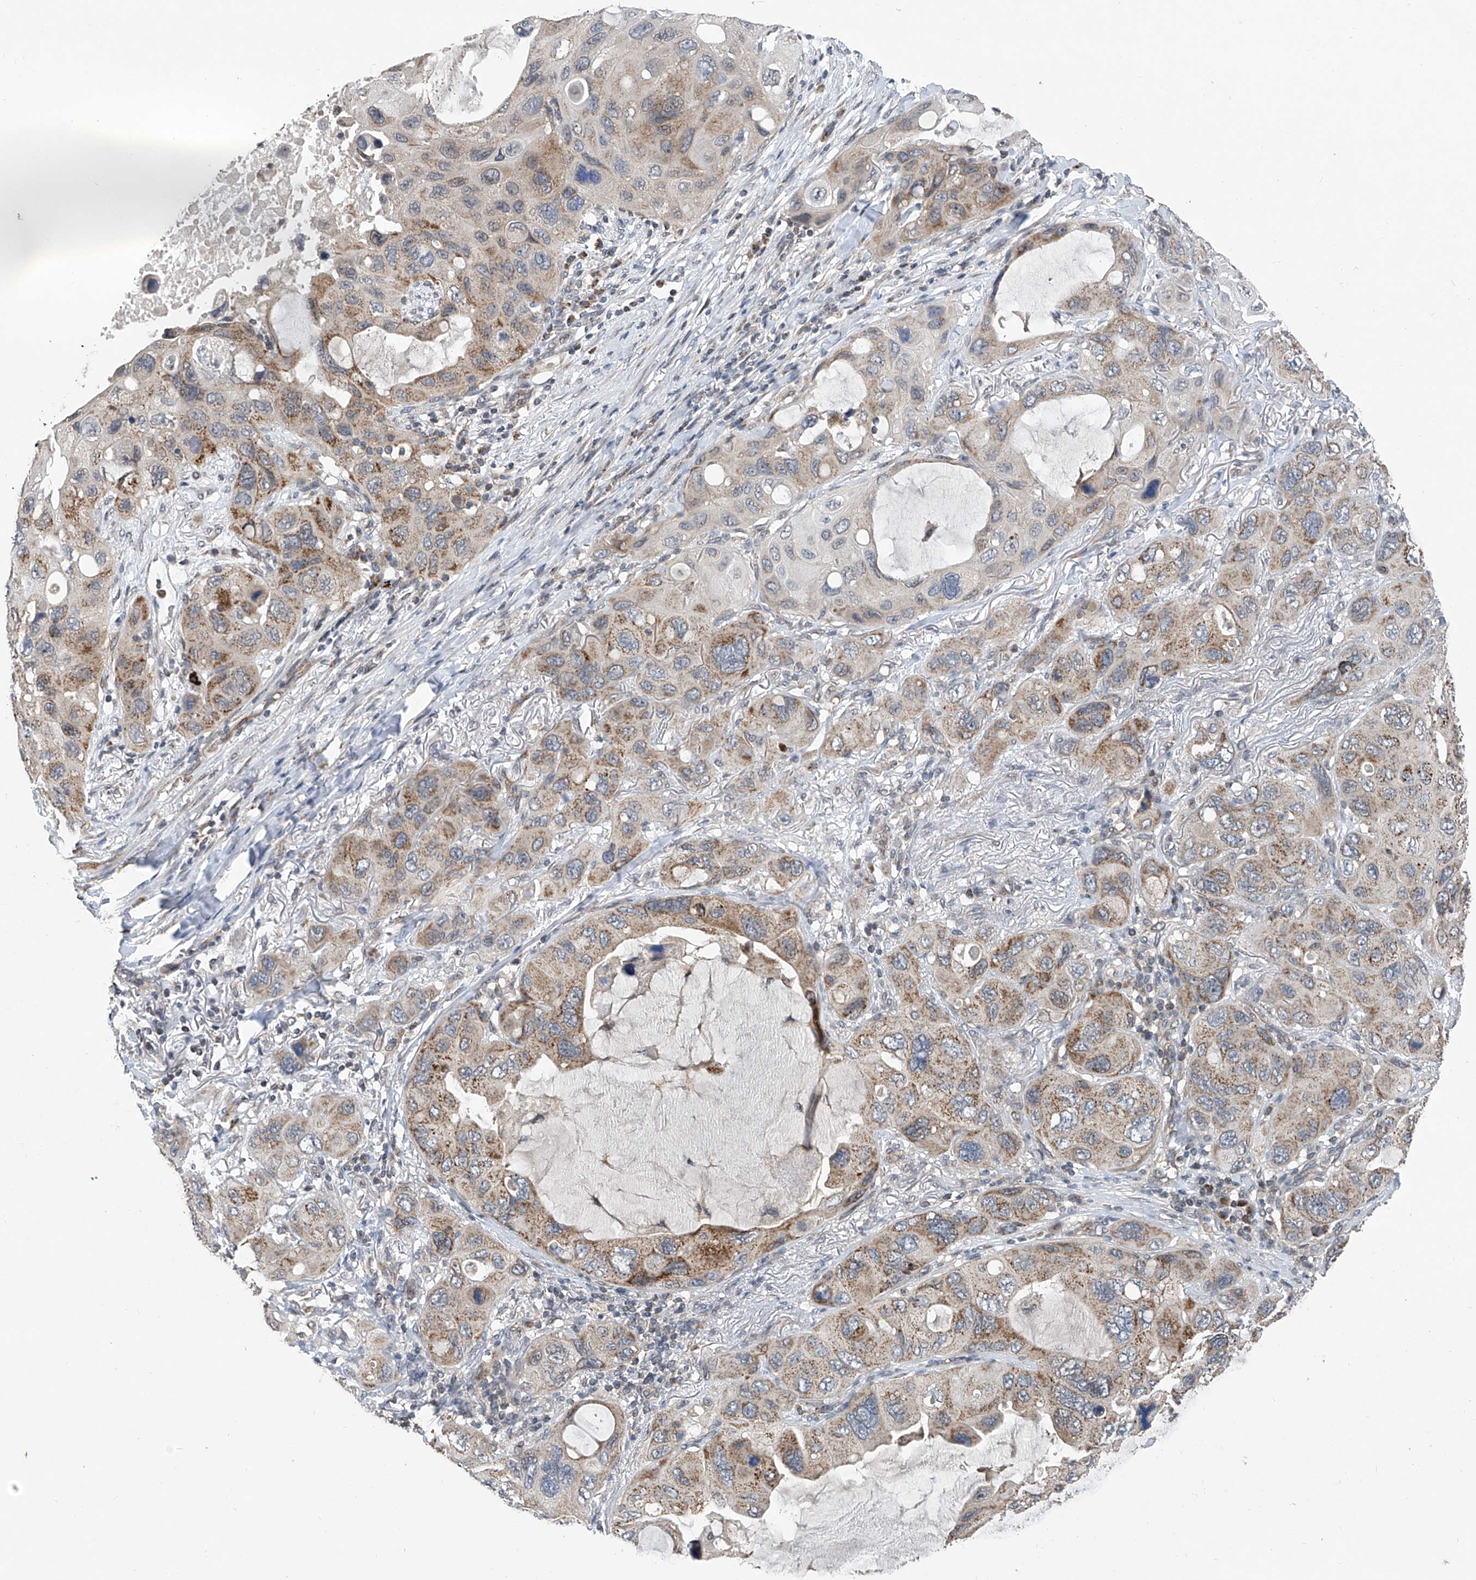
{"staining": {"intensity": "moderate", "quantity": ">75%", "location": "cytoplasmic/membranous"}, "tissue": "lung cancer", "cell_type": "Tumor cells", "image_type": "cancer", "snomed": [{"axis": "morphology", "description": "Squamous cell carcinoma, NOS"}, {"axis": "topography", "description": "Lung"}], "caption": "IHC of human lung cancer reveals medium levels of moderate cytoplasmic/membranous staining in approximately >75% of tumor cells.", "gene": "BCKDHB", "patient": {"sex": "female", "age": 73}}